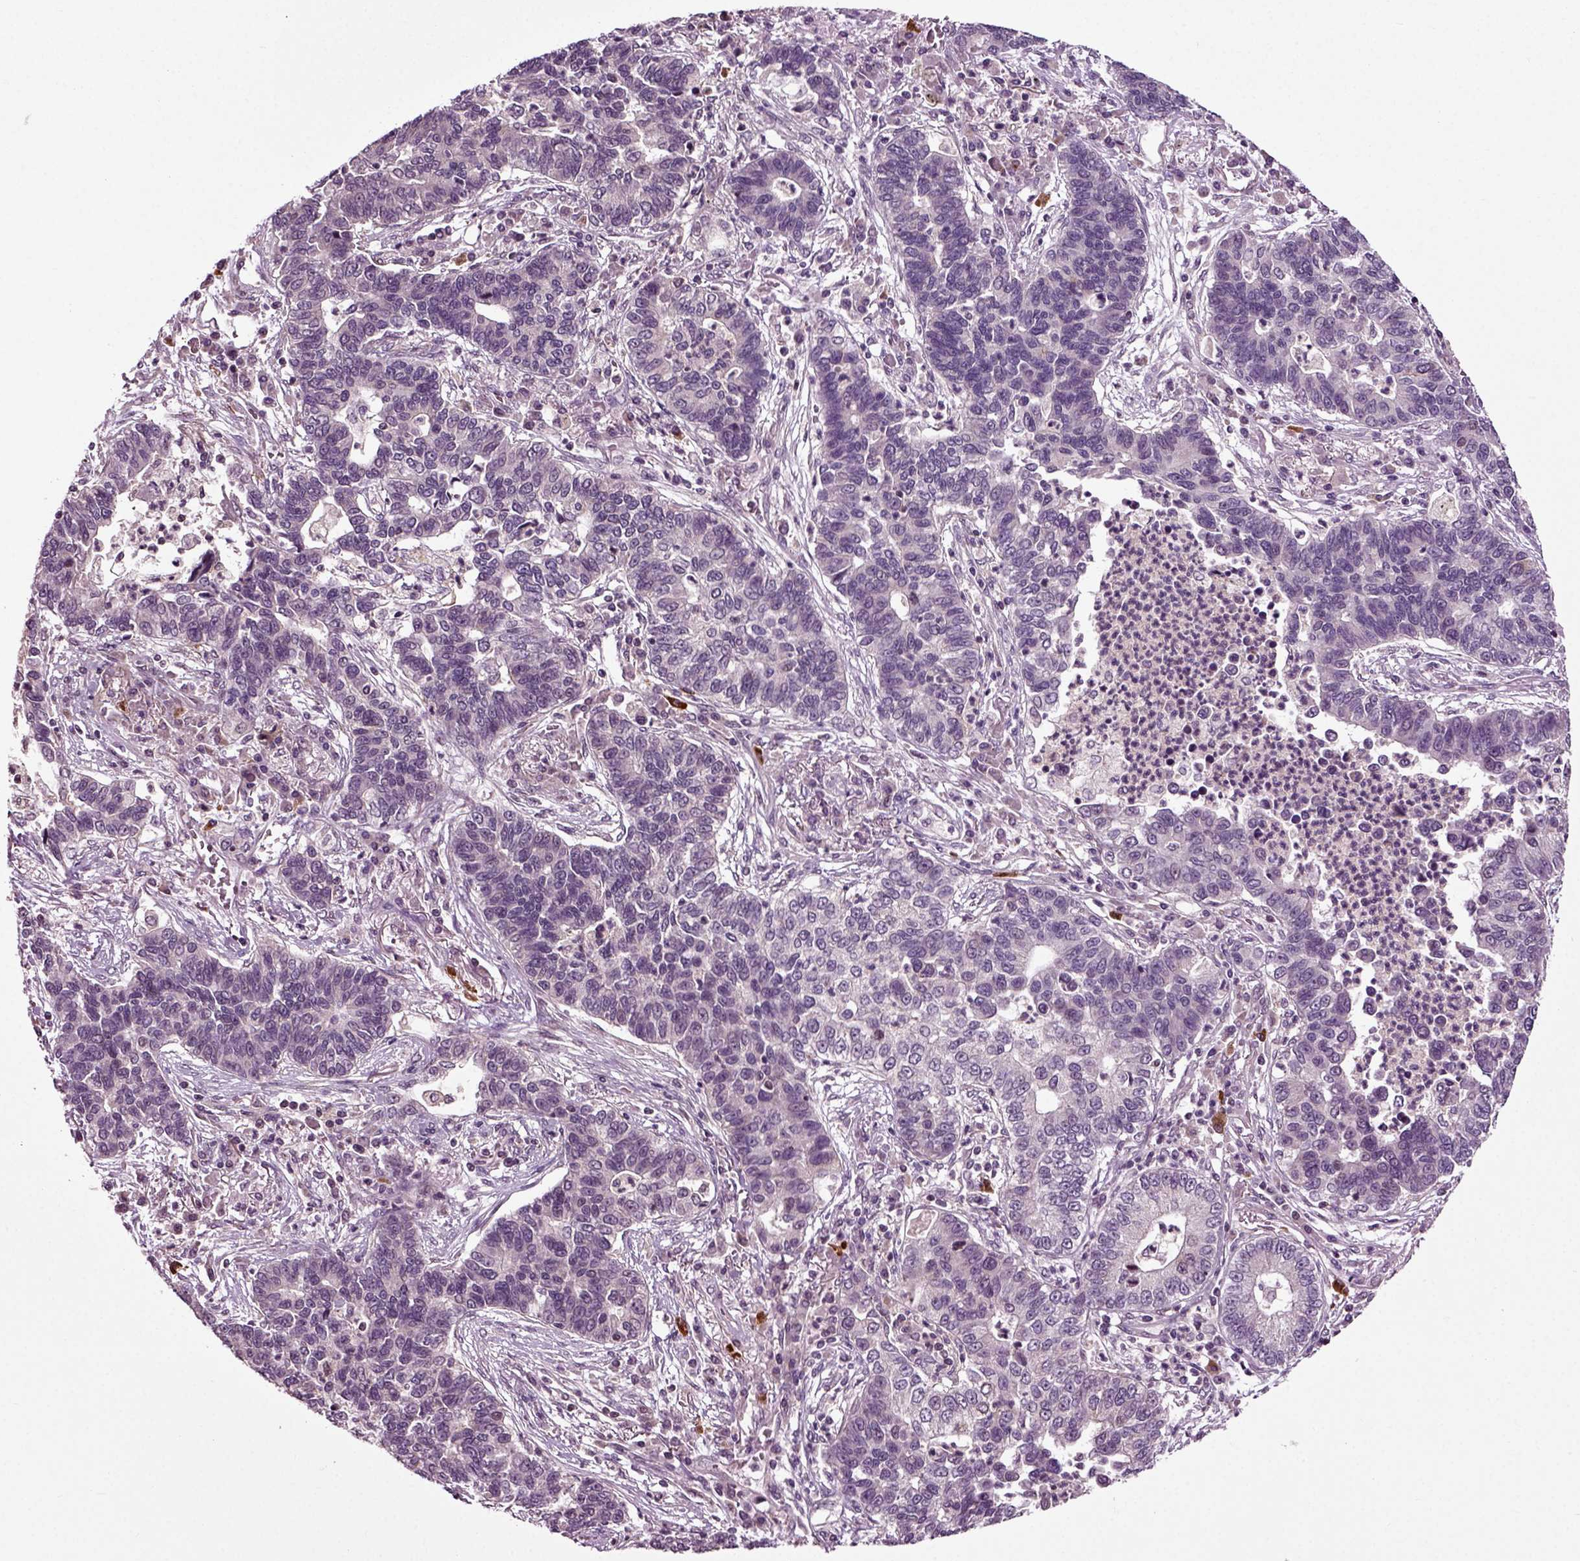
{"staining": {"intensity": "negative", "quantity": "none", "location": "none"}, "tissue": "lung cancer", "cell_type": "Tumor cells", "image_type": "cancer", "snomed": [{"axis": "morphology", "description": "Adenocarcinoma, NOS"}, {"axis": "topography", "description": "Lung"}], "caption": "Tumor cells are negative for brown protein staining in lung cancer.", "gene": "KNSTRN", "patient": {"sex": "female", "age": 57}}